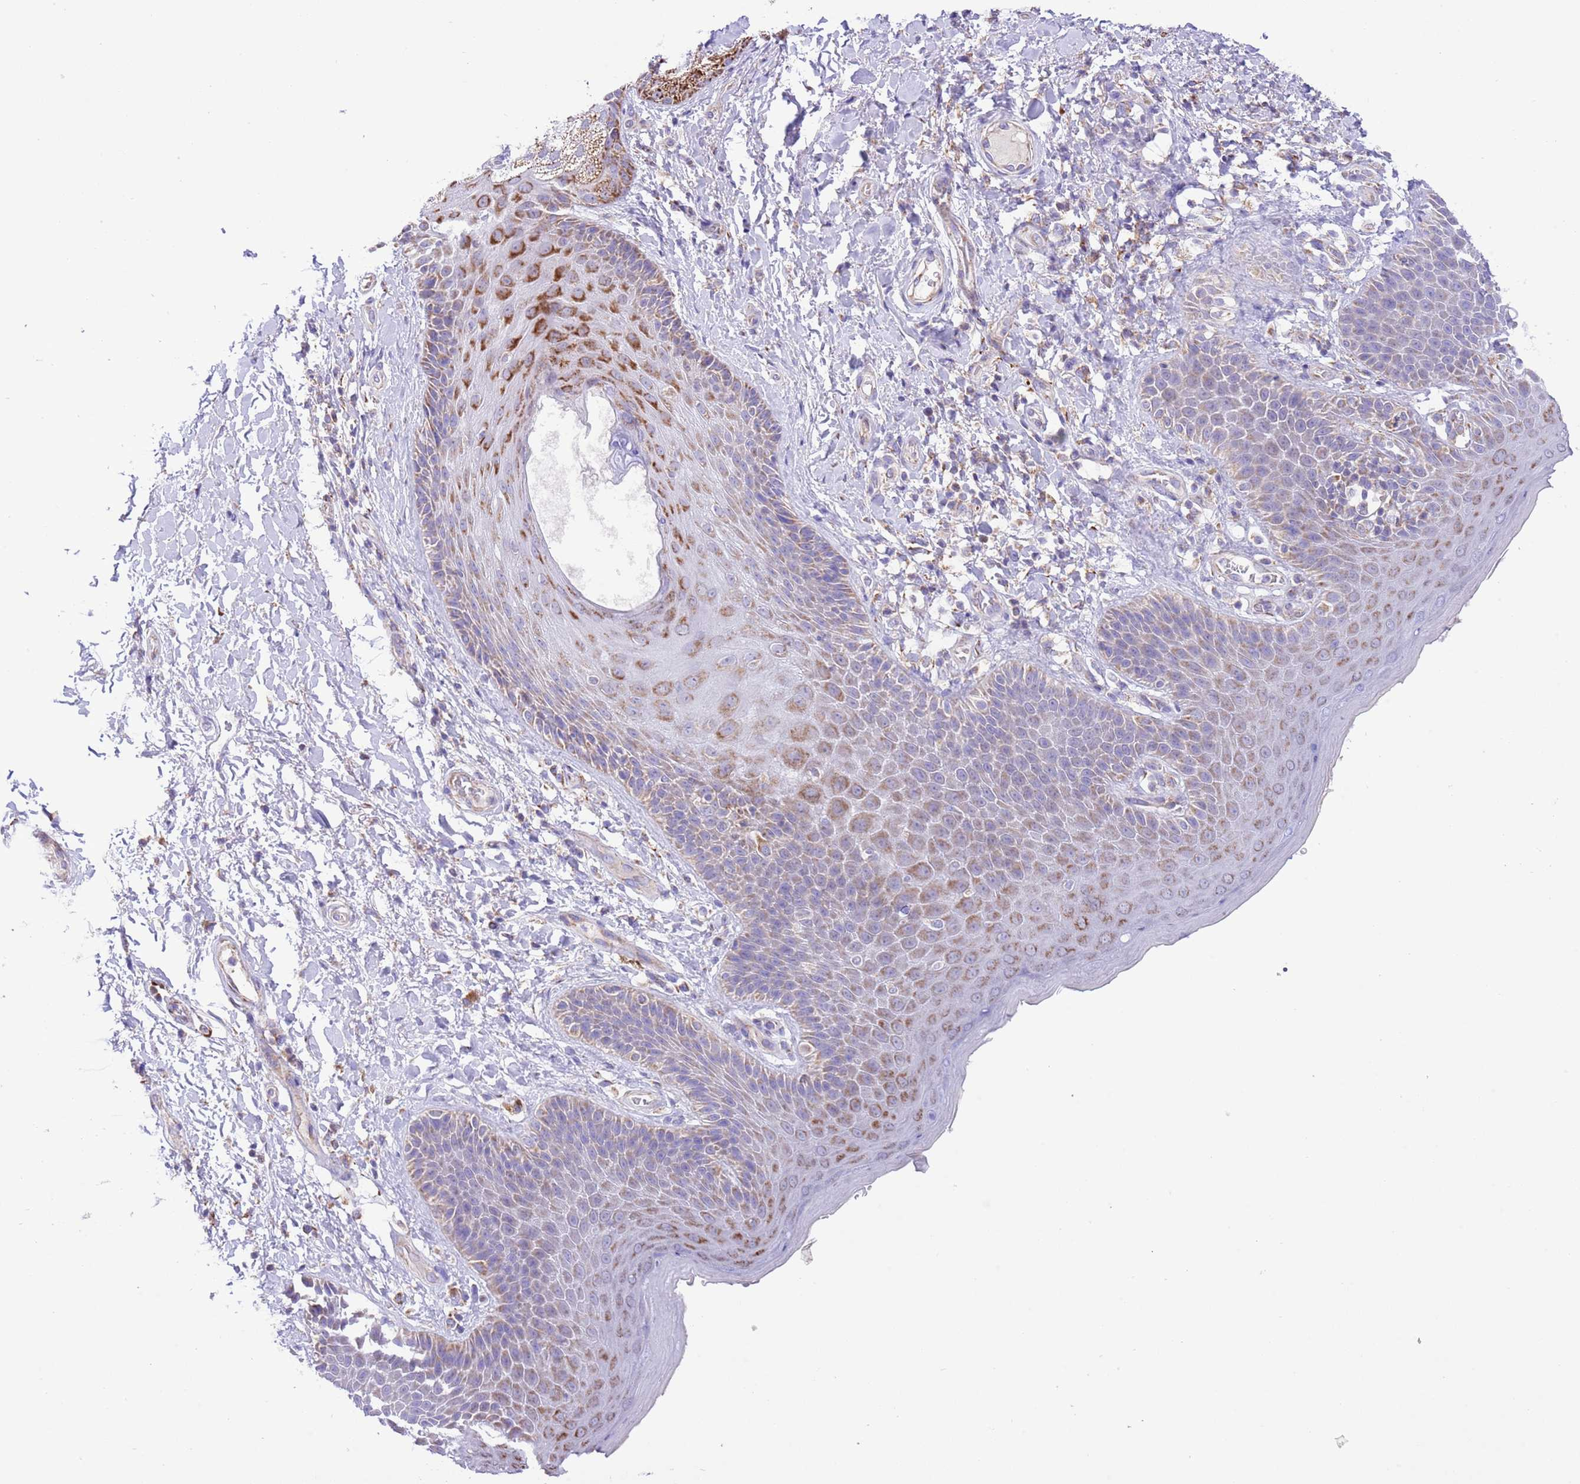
{"staining": {"intensity": "strong", "quantity": "<25%", "location": "cytoplasmic/membranous"}, "tissue": "skin", "cell_type": "Epidermal cells", "image_type": "normal", "snomed": [{"axis": "morphology", "description": "Normal tissue, NOS"}, {"axis": "topography", "description": "Anal"}], "caption": "DAB (3,3'-diaminobenzidine) immunohistochemical staining of unremarkable human skin demonstrates strong cytoplasmic/membranous protein positivity in approximately <25% of epidermal cells.", "gene": "SS18L2", "patient": {"sex": "female", "age": 89}}